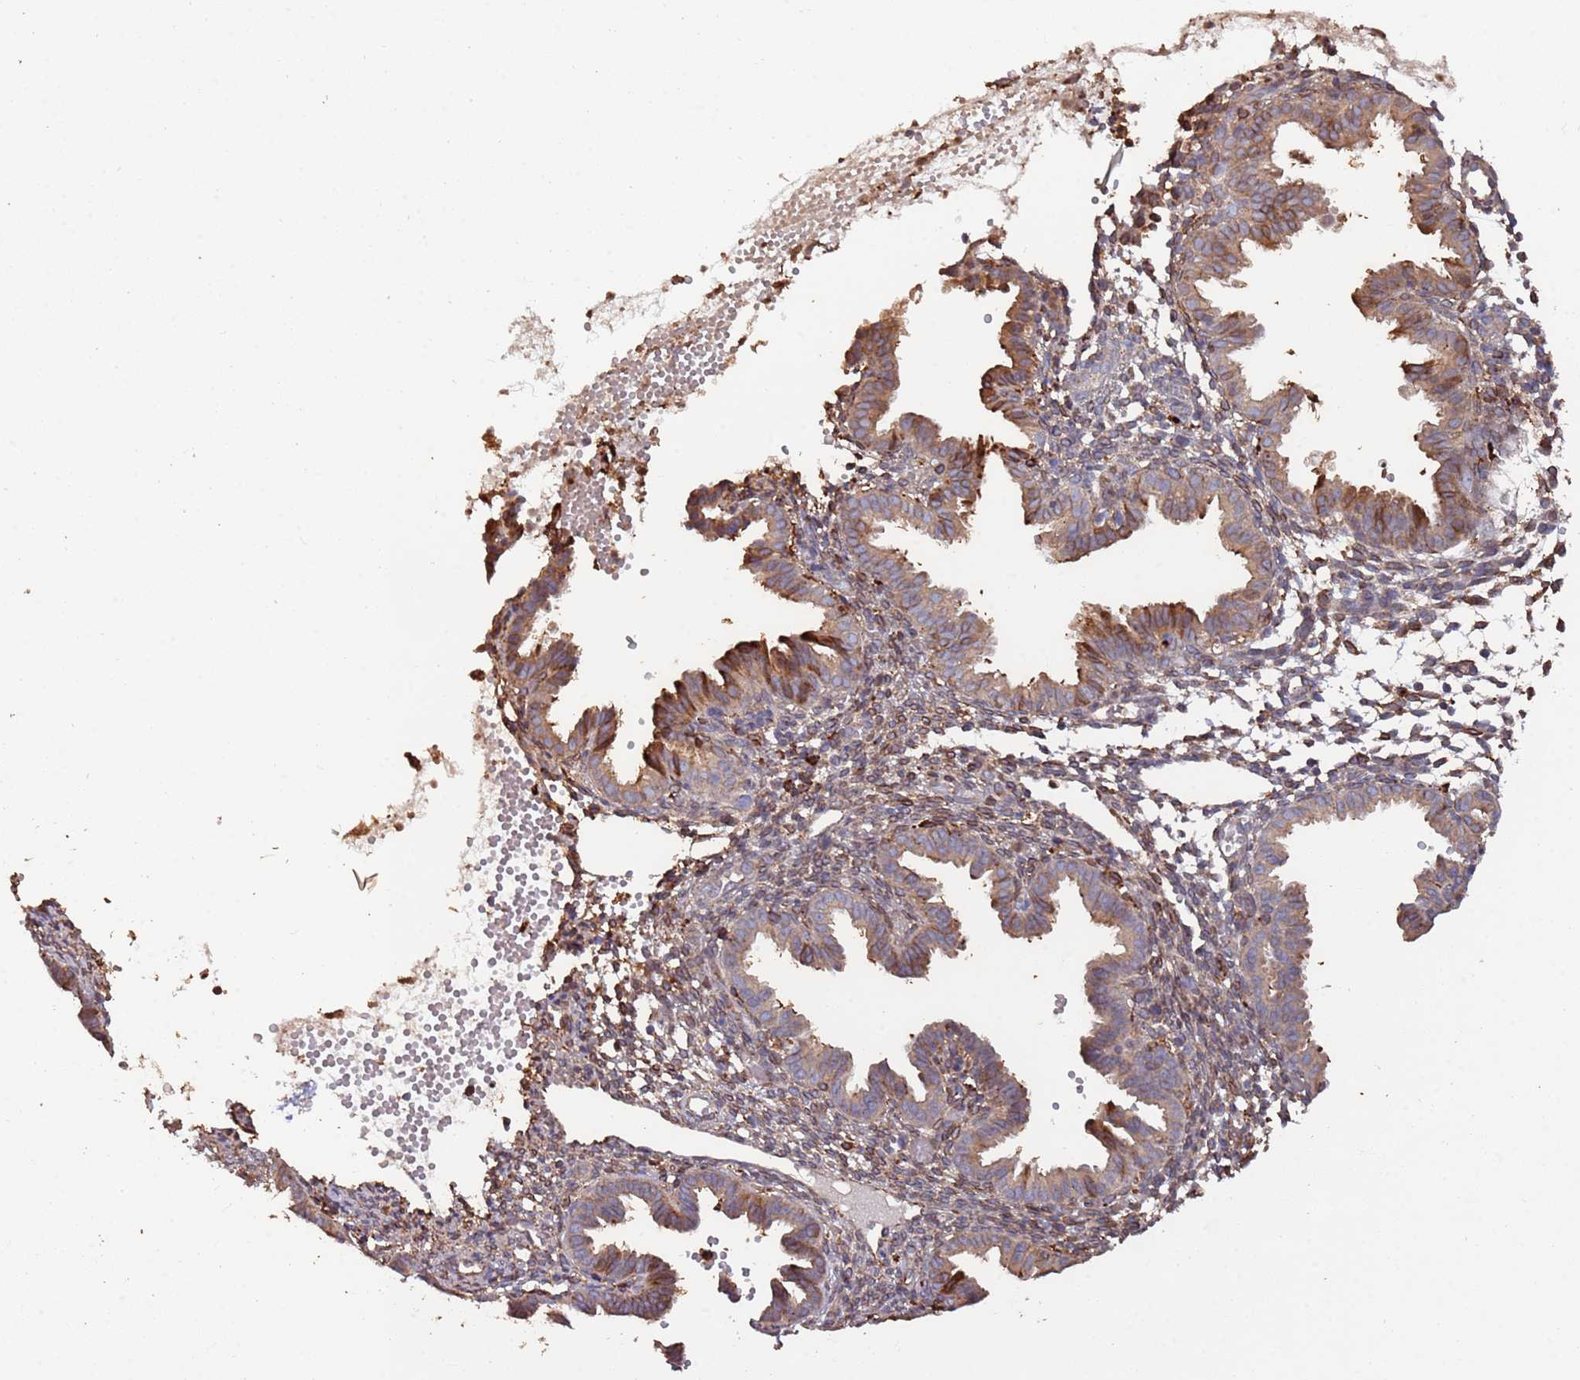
{"staining": {"intensity": "strong", "quantity": "25%-75%", "location": "cytoplasmic/membranous"}, "tissue": "endometrium", "cell_type": "Cells in endometrial stroma", "image_type": "normal", "snomed": [{"axis": "morphology", "description": "Normal tissue, NOS"}, {"axis": "topography", "description": "Endometrium"}], "caption": "Immunohistochemistry of normal endometrium displays high levels of strong cytoplasmic/membranous positivity in approximately 25%-75% of cells in endometrial stroma.", "gene": "LACC1", "patient": {"sex": "female", "age": 33}}